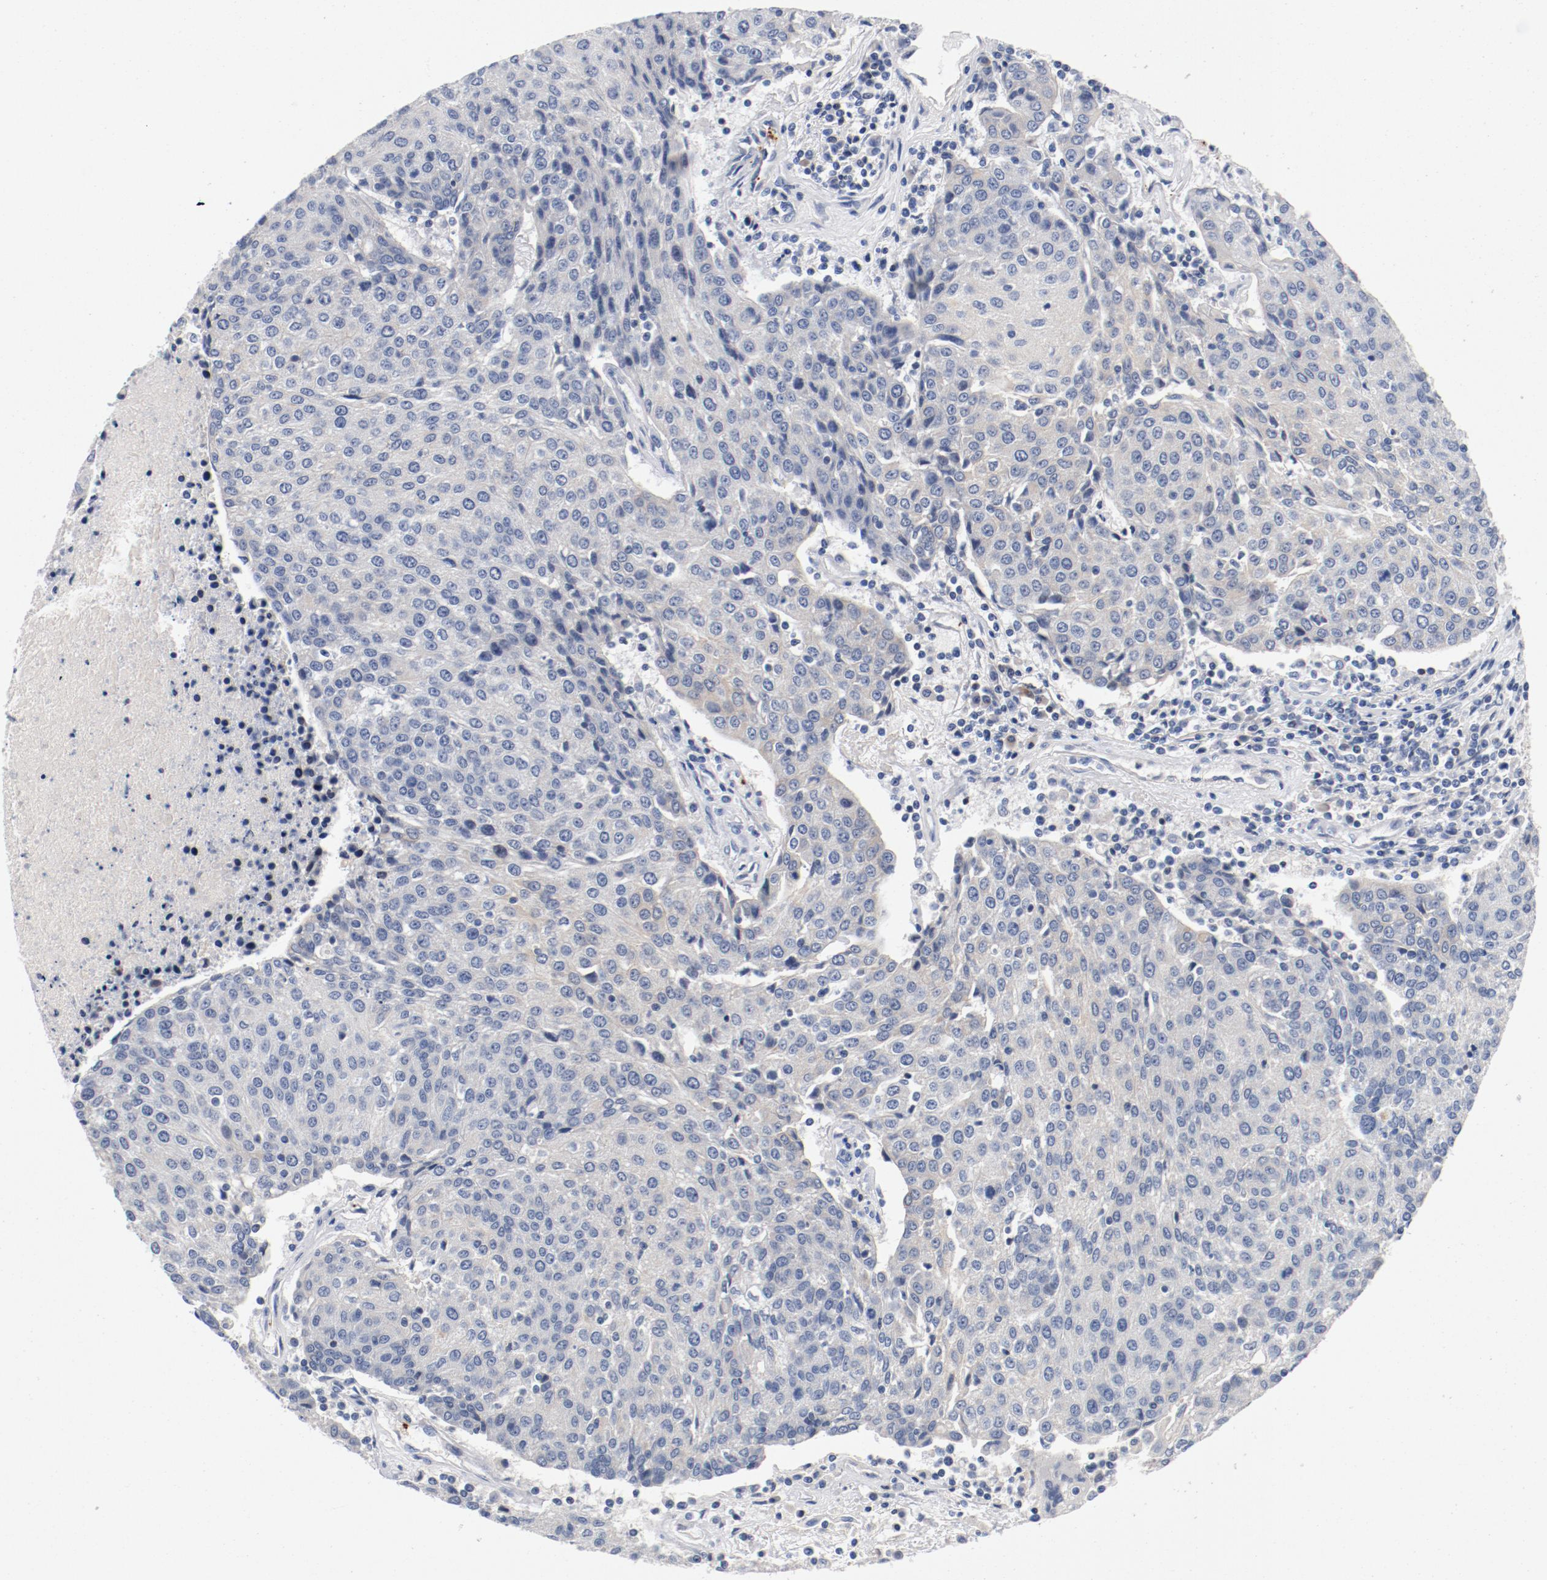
{"staining": {"intensity": "weak", "quantity": "<25%", "location": "cytoplasmic/membranous"}, "tissue": "urothelial cancer", "cell_type": "Tumor cells", "image_type": "cancer", "snomed": [{"axis": "morphology", "description": "Urothelial carcinoma, High grade"}, {"axis": "topography", "description": "Urinary bladder"}], "caption": "Urothelial carcinoma (high-grade) was stained to show a protein in brown. There is no significant expression in tumor cells. (Brightfield microscopy of DAB immunohistochemistry at high magnification).", "gene": "PIM1", "patient": {"sex": "female", "age": 85}}